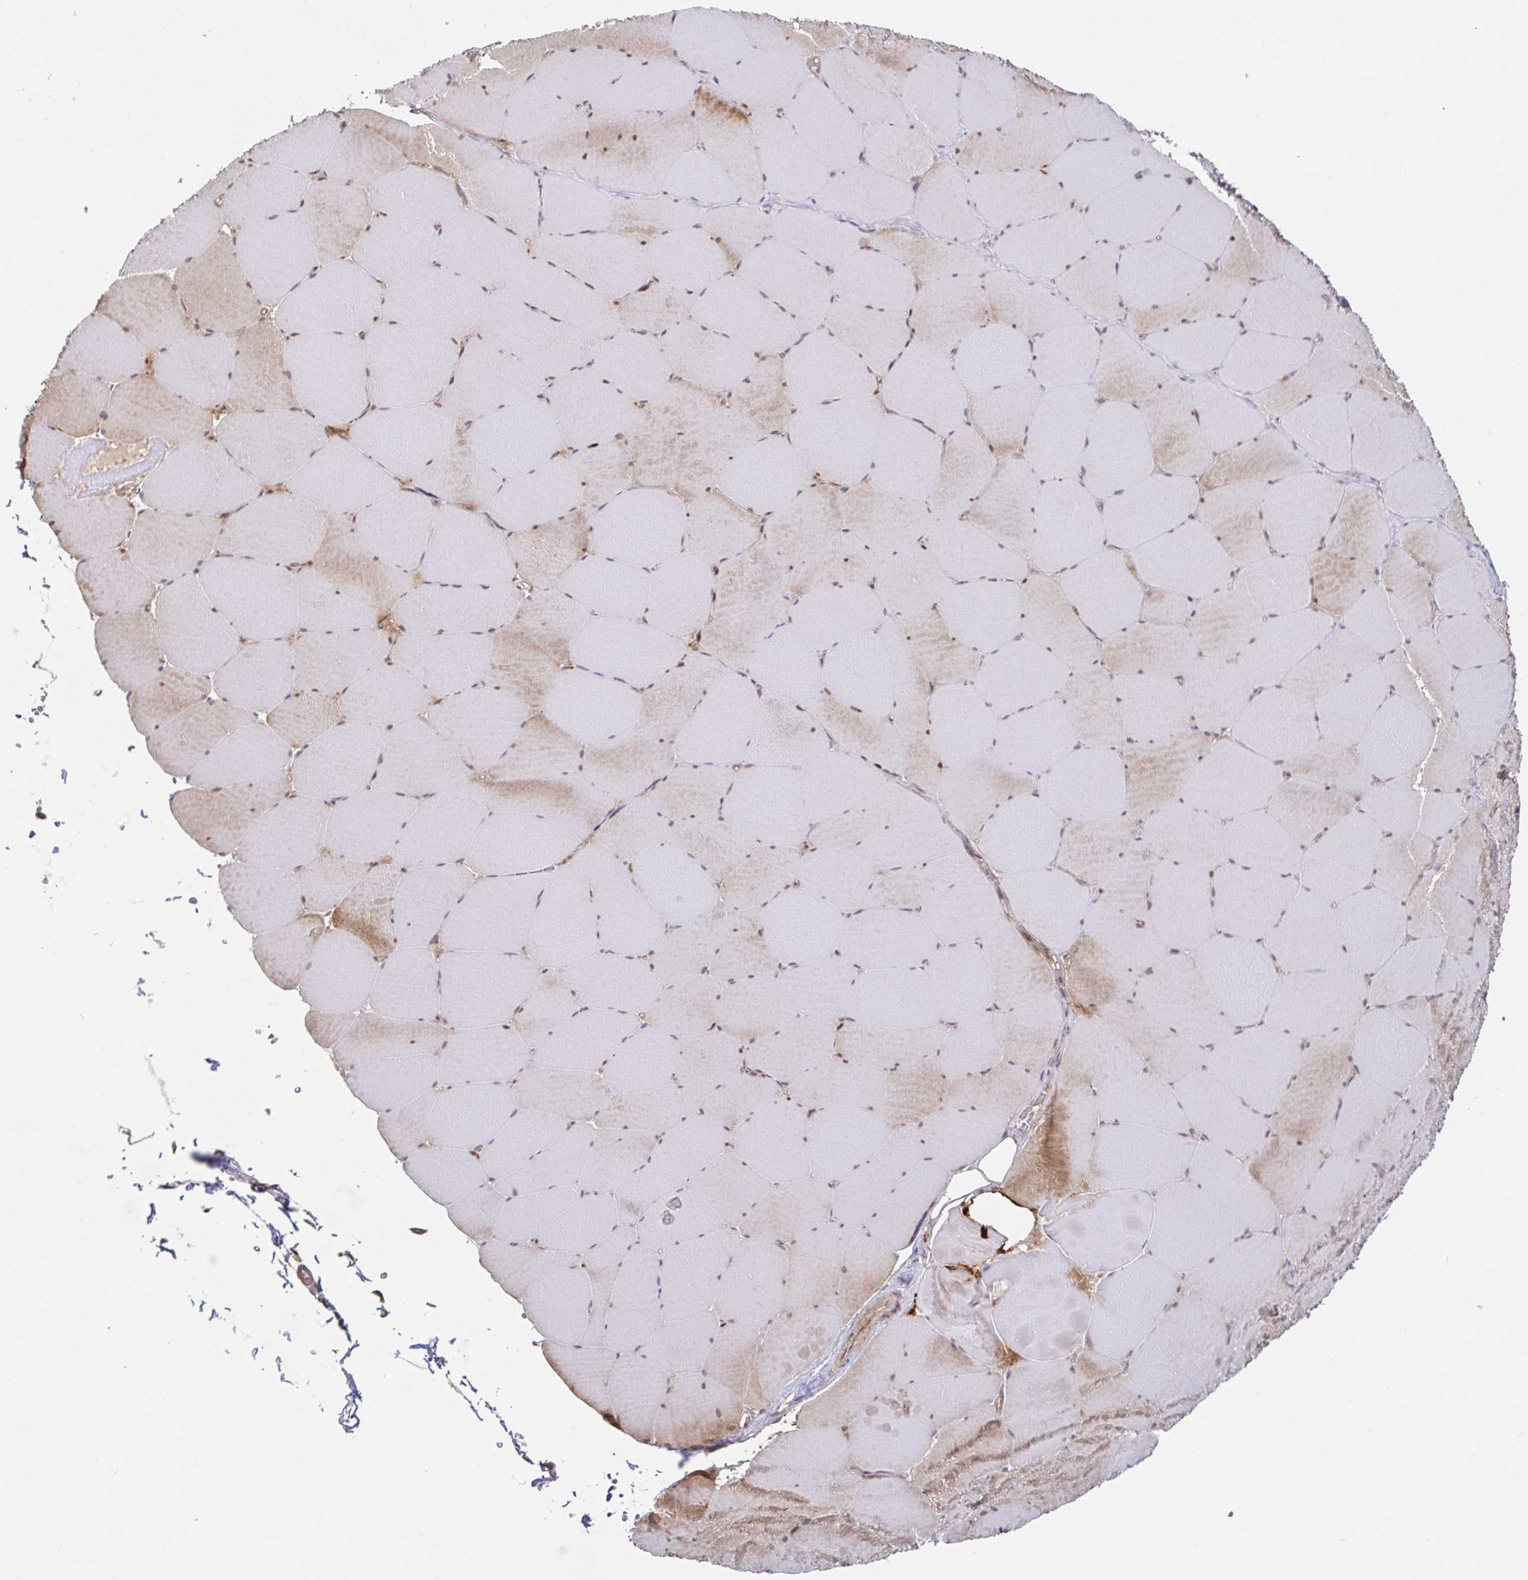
{"staining": {"intensity": "moderate", "quantity": "25%-75%", "location": "cytoplasmic/membranous"}, "tissue": "skeletal muscle", "cell_type": "Myocytes", "image_type": "normal", "snomed": [{"axis": "morphology", "description": "Normal tissue, NOS"}, {"axis": "topography", "description": "Skeletal muscle"}, {"axis": "topography", "description": "Head-Neck"}], "caption": "Skeletal muscle was stained to show a protein in brown. There is medium levels of moderate cytoplasmic/membranous positivity in about 25%-75% of myocytes.", "gene": "AACS", "patient": {"sex": "male", "age": 66}}